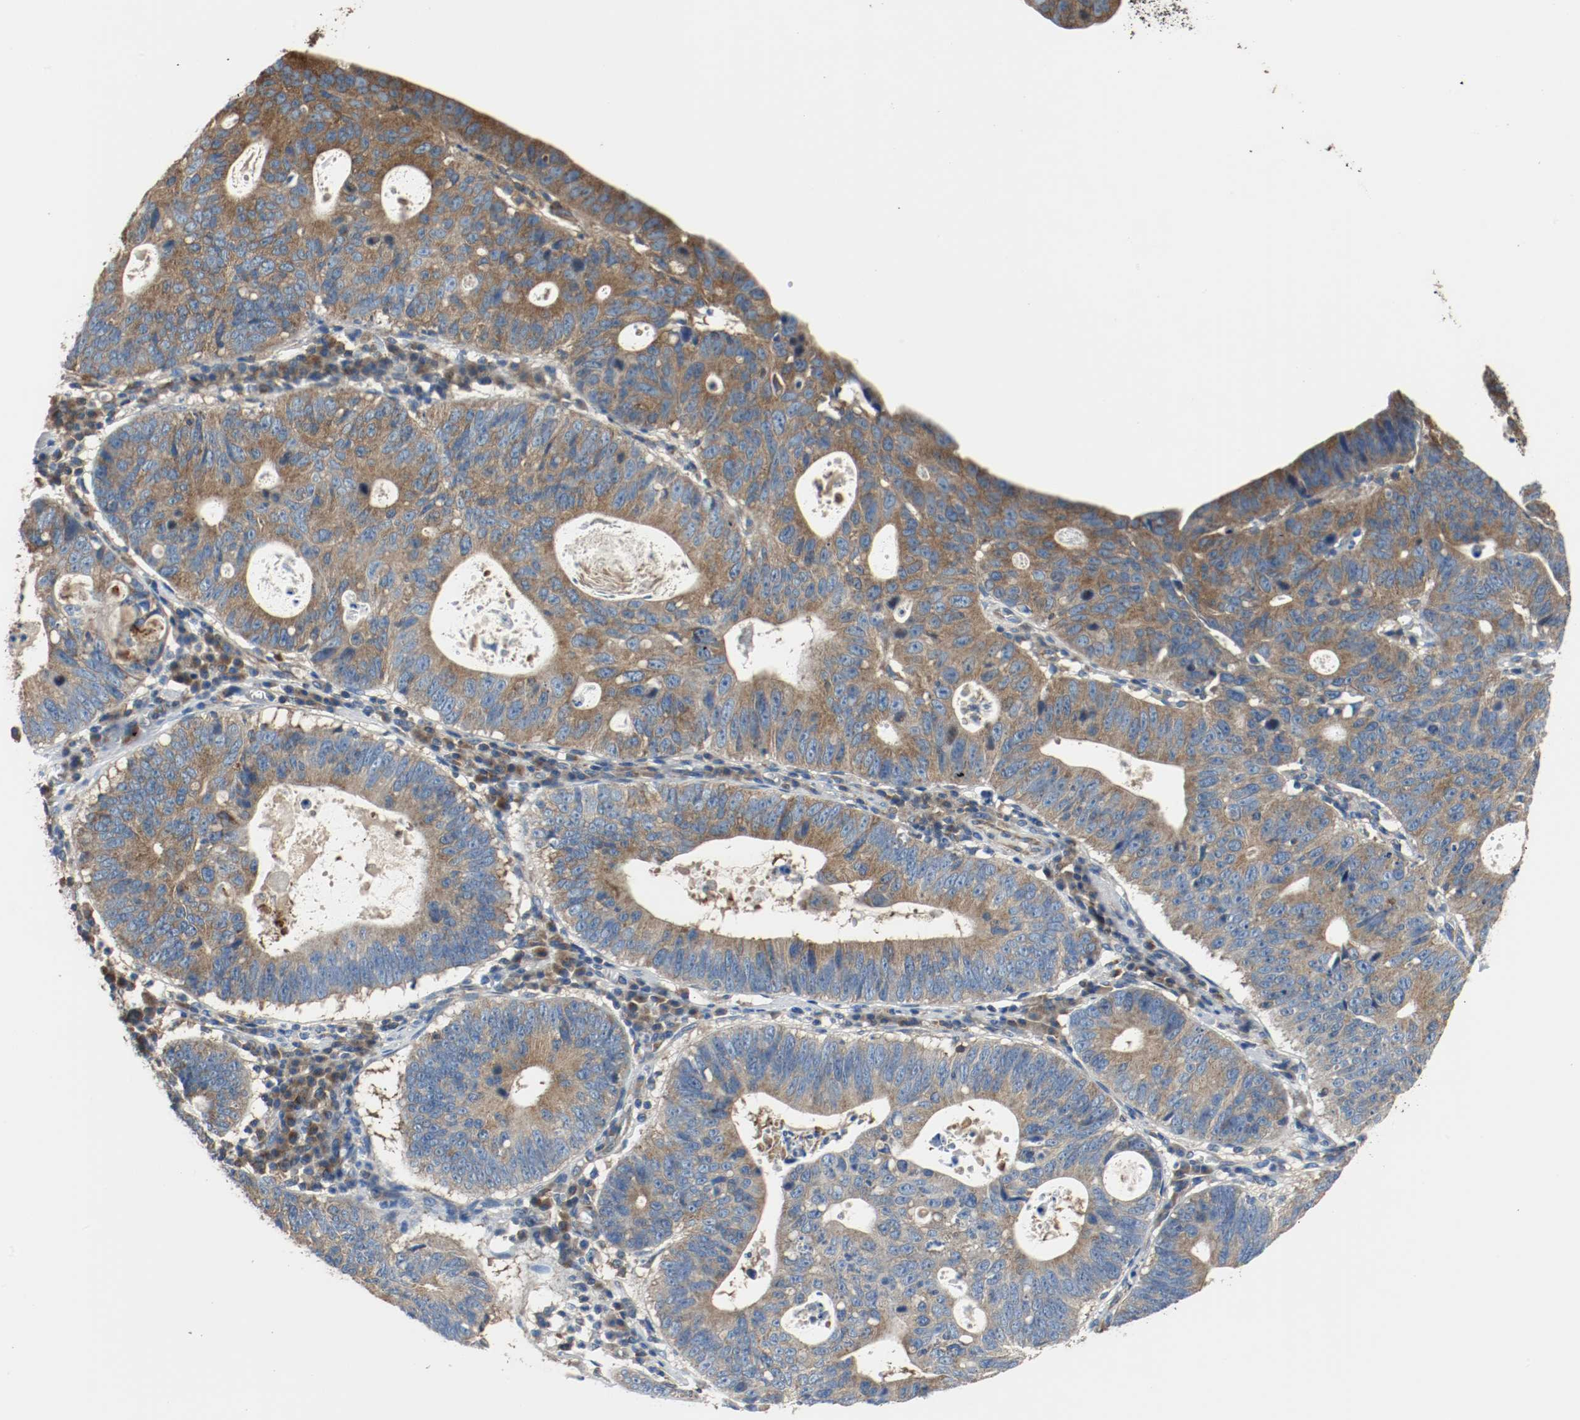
{"staining": {"intensity": "moderate", "quantity": ">75%", "location": "cytoplasmic/membranous"}, "tissue": "stomach cancer", "cell_type": "Tumor cells", "image_type": "cancer", "snomed": [{"axis": "morphology", "description": "Adenocarcinoma, NOS"}, {"axis": "topography", "description": "Stomach"}], "caption": "A brown stain shows moderate cytoplasmic/membranous staining of a protein in stomach adenocarcinoma tumor cells.", "gene": "TUBA3D", "patient": {"sex": "male", "age": 59}}